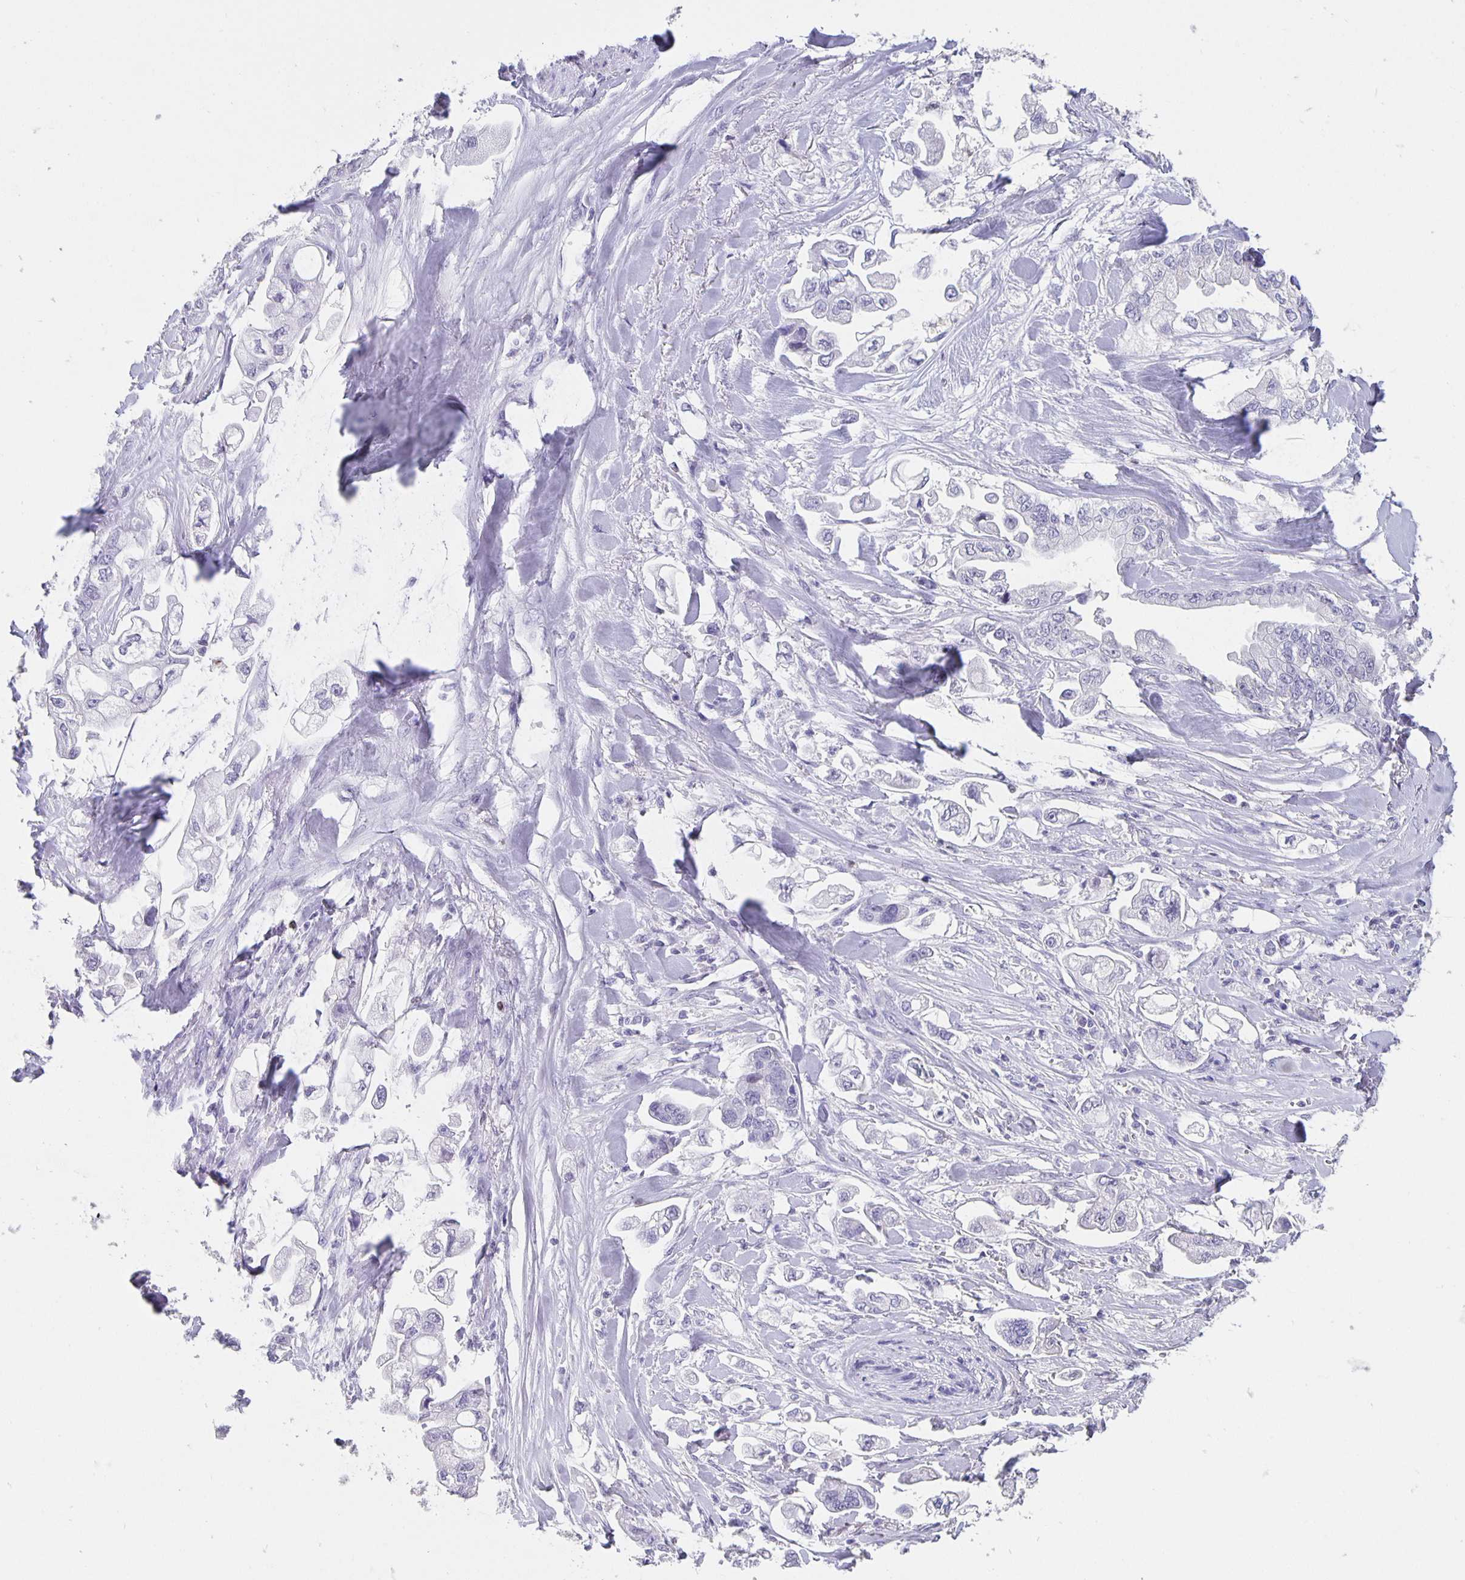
{"staining": {"intensity": "negative", "quantity": "none", "location": "none"}, "tissue": "stomach cancer", "cell_type": "Tumor cells", "image_type": "cancer", "snomed": [{"axis": "morphology", "description": "Adenocarcinoma, NOS"}, {"axis": "topography", "description": "Stomach"}], "caption": "Stomach cancer (adenocarcinoma) stained for a protein using immunohistochemistry (IHC) reveals no positivity tumor cells.", "gene": "SATB2", "patient": {"sex": "male", "age": 62}}